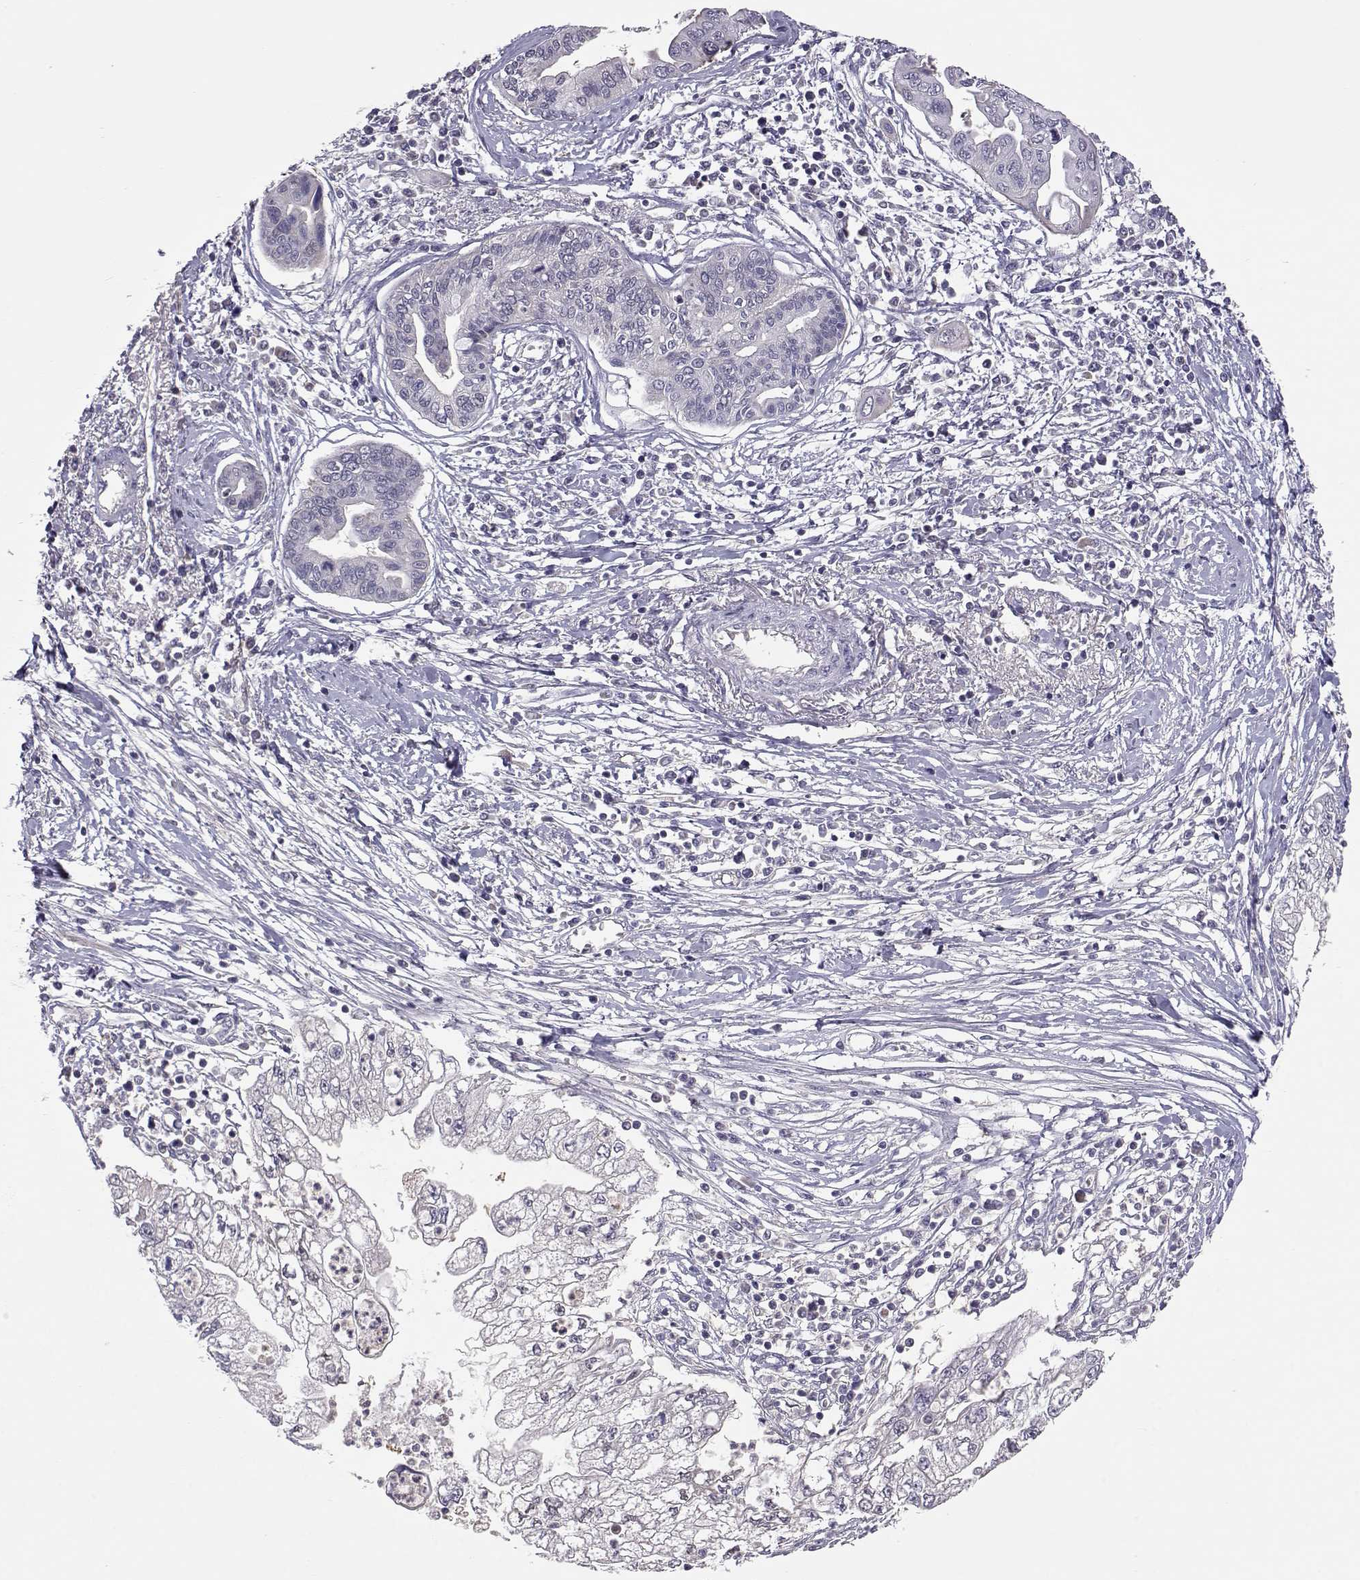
{"staining": {"intensity": "negative", "quantity": "none", "location": "none"}, "tissue": "pancreatic cancer", "cell_type": "Tumor cells", "image_type": "cancer", "snomed": [{"axis": "morphology", "description": "Adenocarcinoma, NOS"}, {"axis": "topography", "description": "Pancreas"}], "caption": "High magnification brightfield microscopy of pancreatic adenocarcinoma stained with DAB (brown) and counterstained with hematoxylin (blue): tumor cells show no significant expression. (Immunohistochemistry, brightfield microscopy, high magnification).", "gene": "NCAM2", "patient": {"sex": "male", "age": 70}}